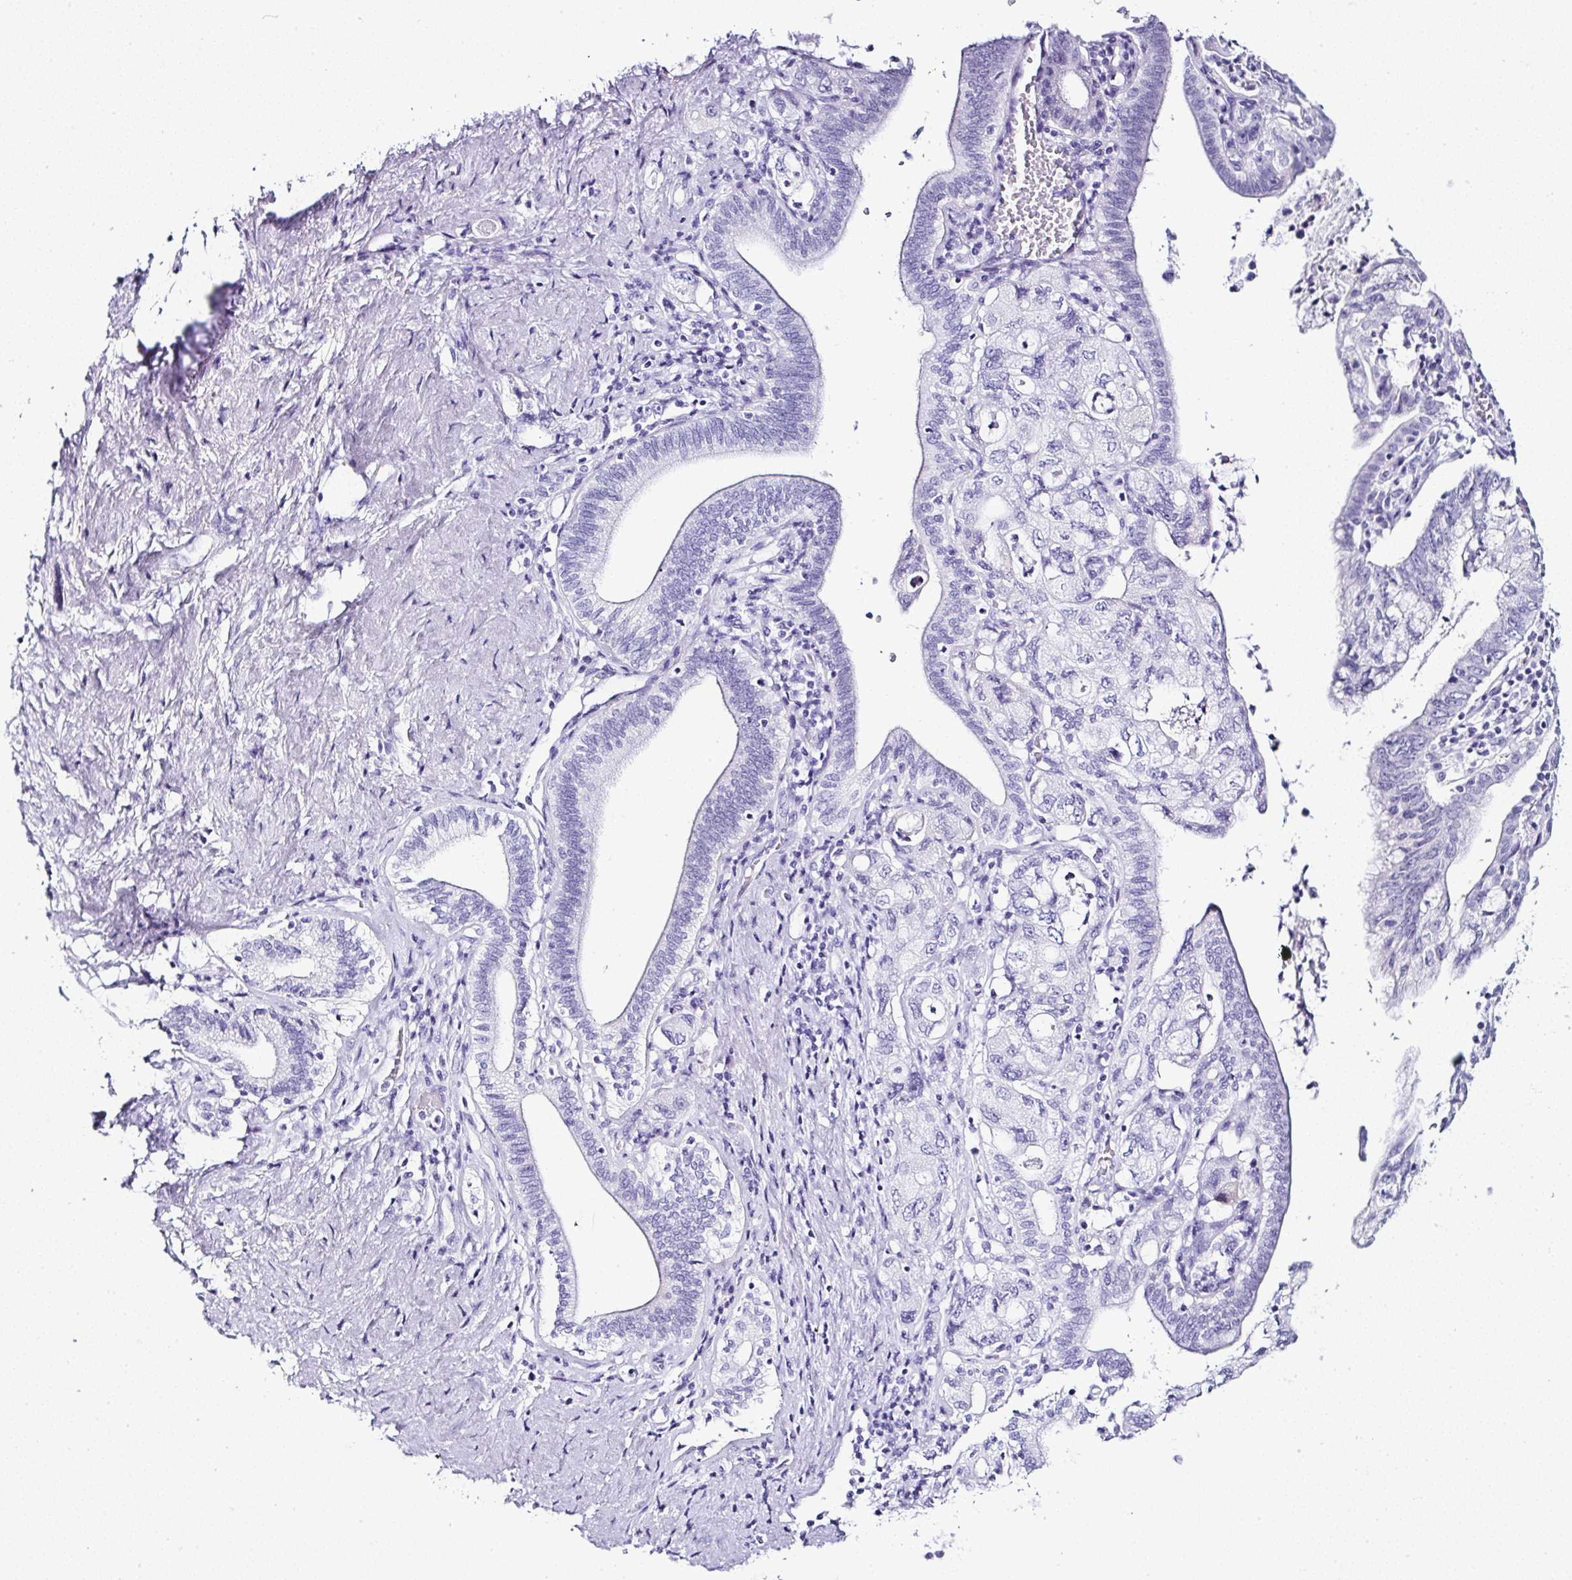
{"staining": {"intensity": "negative", "quantity": "none", "location": "none"}, "tissue": "pancreatic cancer", "cell_type": "Tumor cells", "image_type": "cancer", "snomed": [{"axis": "morphology", "description": "Adenocarcinoma, NOS"}, {"axis": "topography", "description": "Pancreas"}], "caption": "Immunohistochemical staining of pancreatic cancer (adenocarcinoma) shows no significant positivity in tumor cells.", "gene": "SERPINB3", "patient": {"sex": "female", "age": 73}}